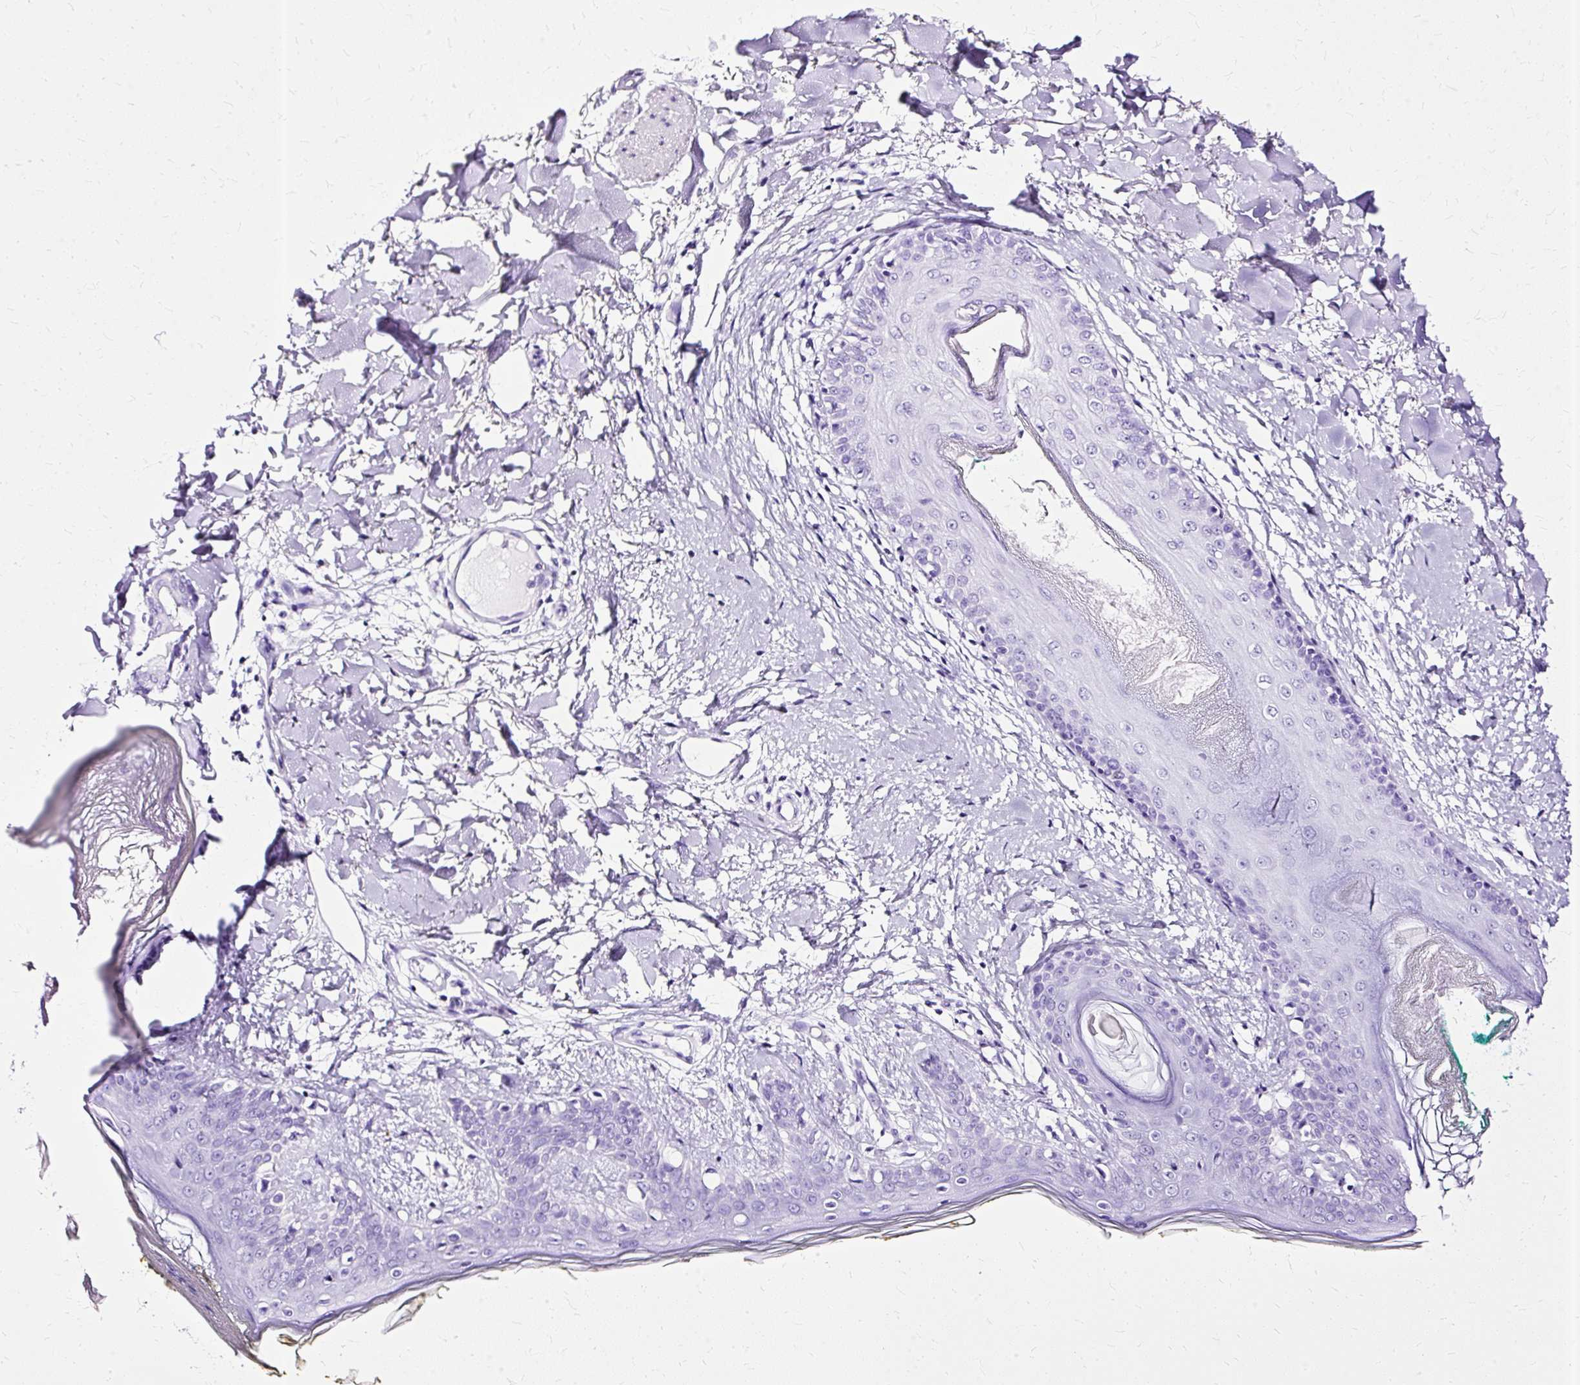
{"staining": {"intensity": "negative", "quantity": "none", "location": "none"}, "tissue": "skin", "cell_type": "Fibroblasts", "image_type": "normal", "snomed": [{"axis": "morphology", "description": "Normal tissue, NOS"}, {"axis": "topography", "description": "Skin"}], "caption": "Fibroblasts show no significant protein positivity in benign skin. (DAB (3,3'-diaminobenzidine) immunohistochemistry (IHC) visualized using brightfield microscopy, high magnification).", "gene": "SLC8A2", "patient": {"sex": "female", "age": 34}}